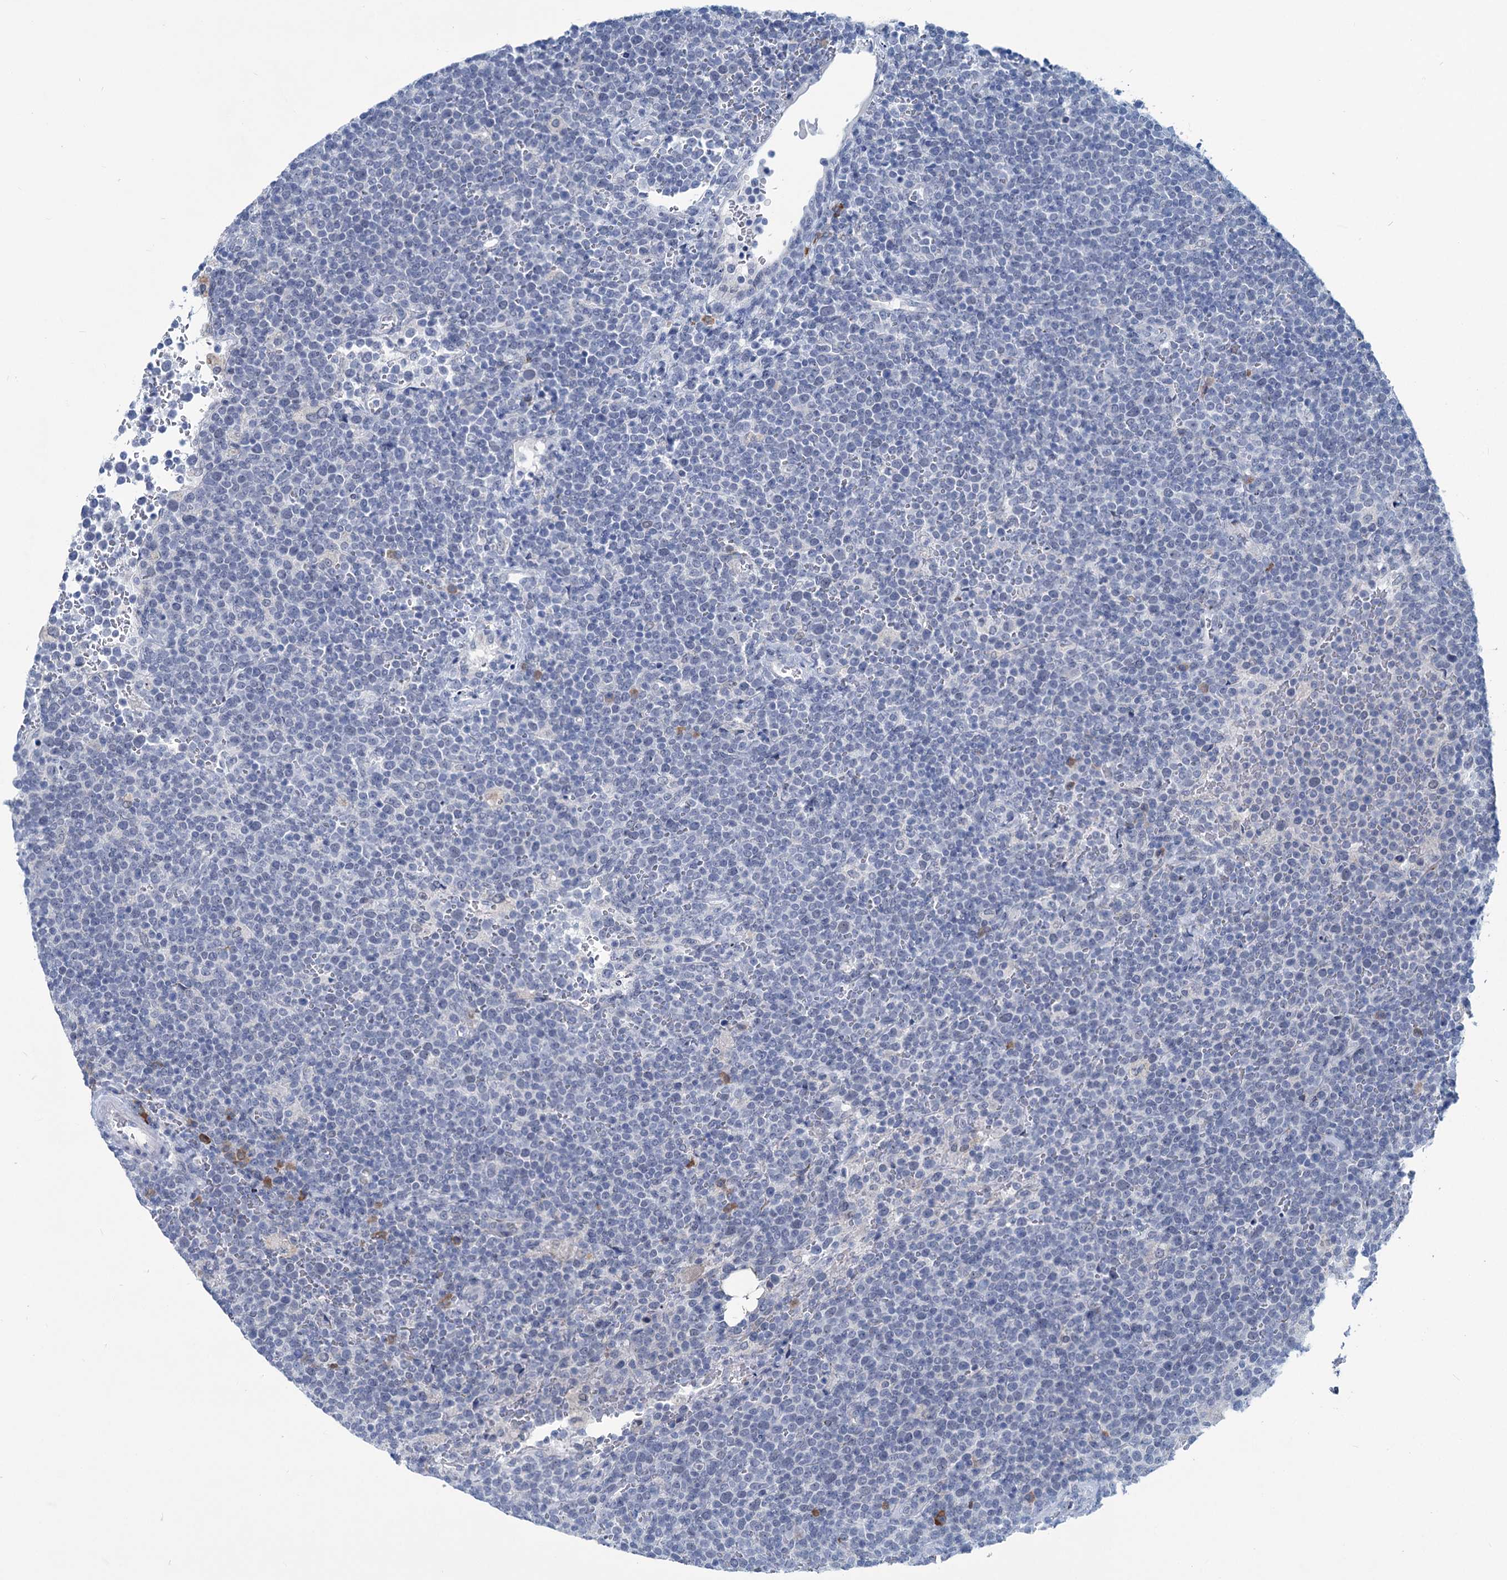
{"staining": {"intensity": "negative", "quantity": "none", "location": "none"}, "tissue": "lymphoma", "cell_type": "Tumor cells", "image_type": "cancer", "snomed": [{"axis": "morphology", "description": "Malignant lymphoma, non-Hodgkin's type, High grade"}, {"axis": "topography", "description": "Lymph node"}], "caption": "IHC of malignant lymphoma, non-Hodgkin's type (high-grade) demonstrates no expression in tumor cells.", "gene": "NEU3", "patient": {"sex": "male", "age": 61}}